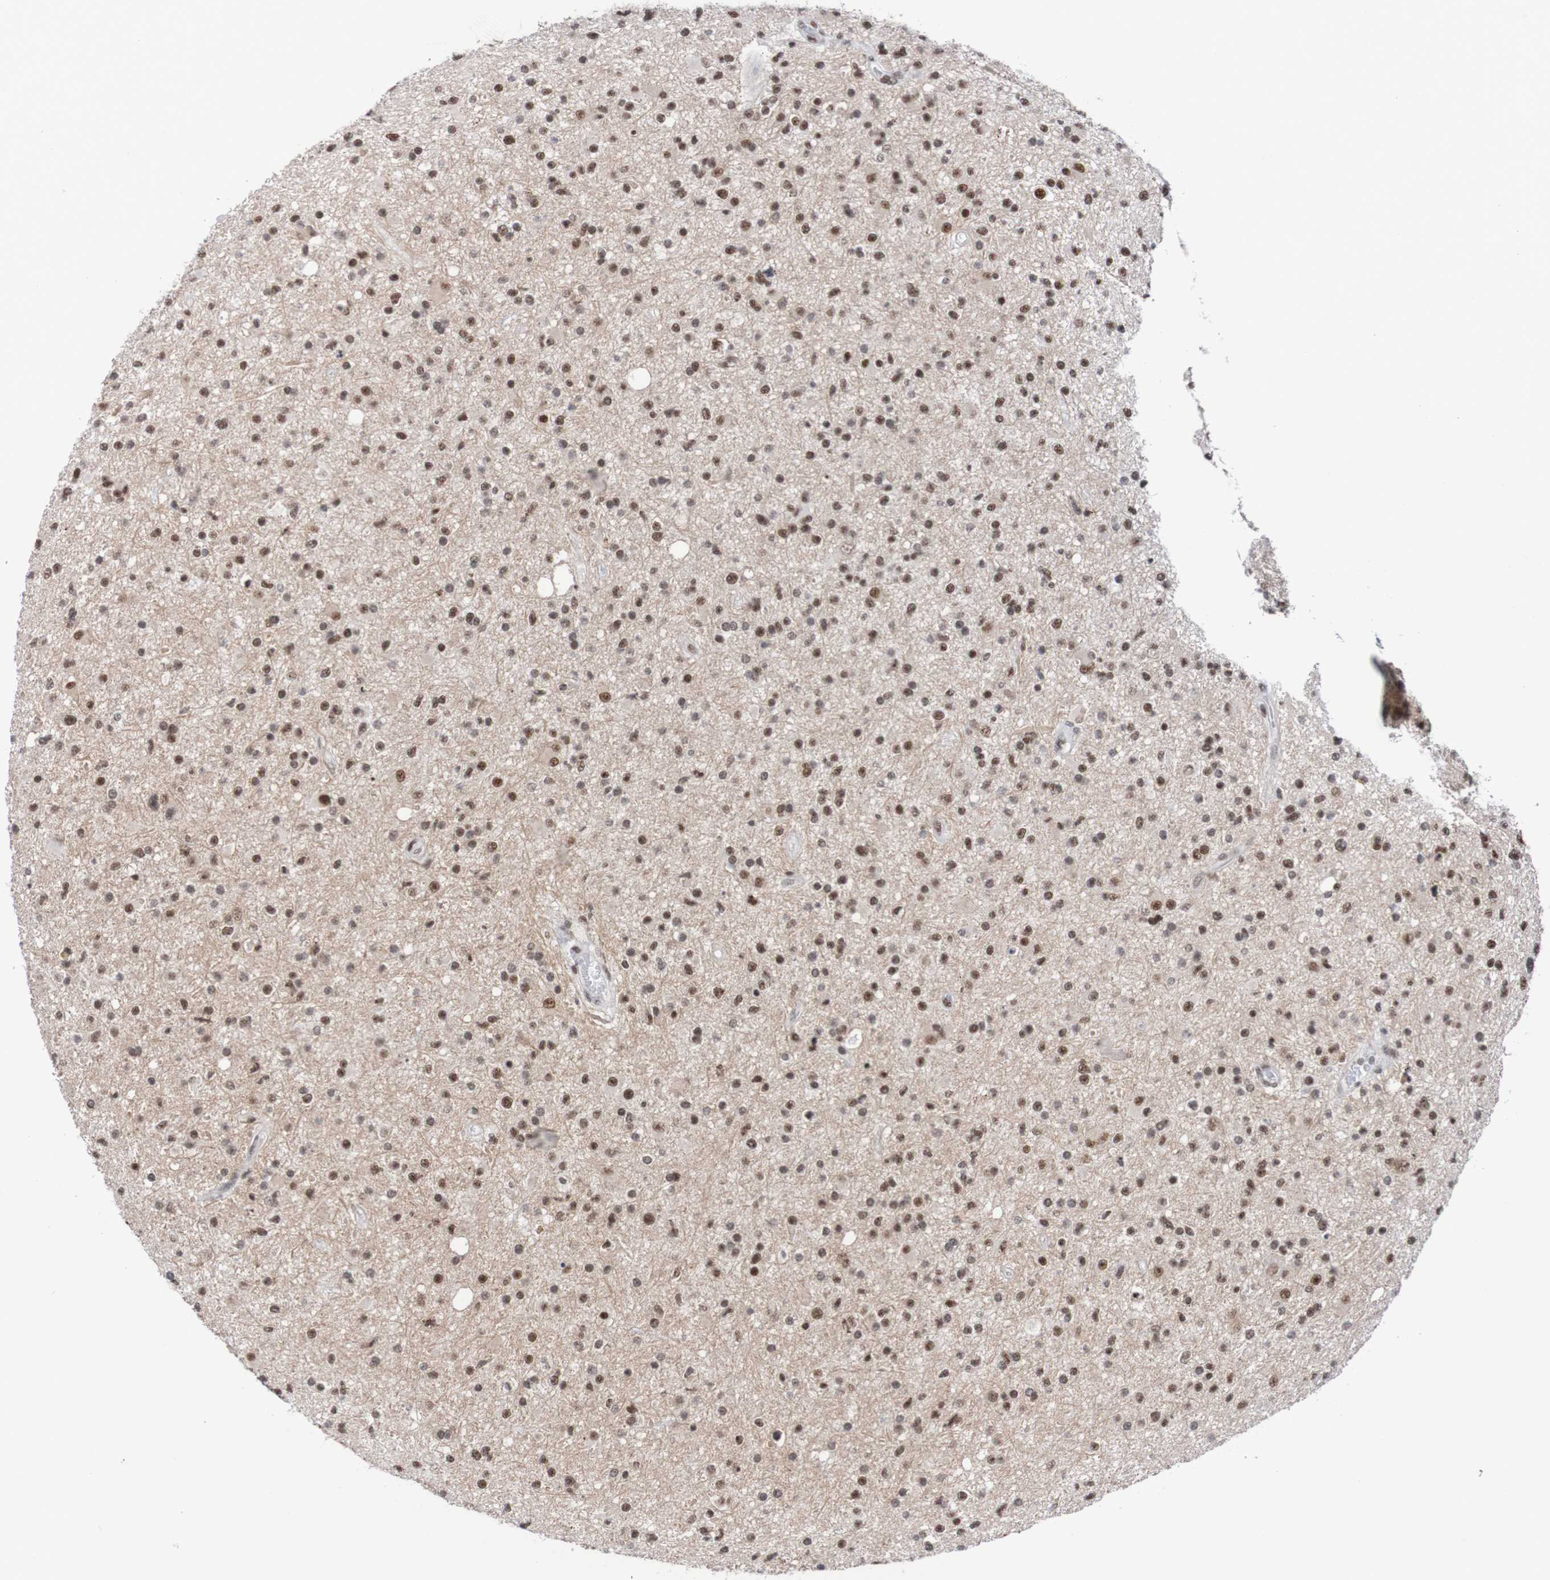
{"staining": {"intensity": "moderate", "quantity": "25%-75%", "location": "nuclear"}, "tissue": "glioma", "cell_type": "Tumor cells", "image_type": "cancer", "snomed": [{"axis": "morphology", "description": "Glioma, malignant, High grade"}, {"axis": "topography", "description": "Brain"}], "caption": "Immunohistochemistry (IHC) of glioma shows medium levels of moderate nuclear expression in approximately 25%-75% of tumor cells.", "gene": "CDC5L", "patient": {"sex": "male", "age": 33}}